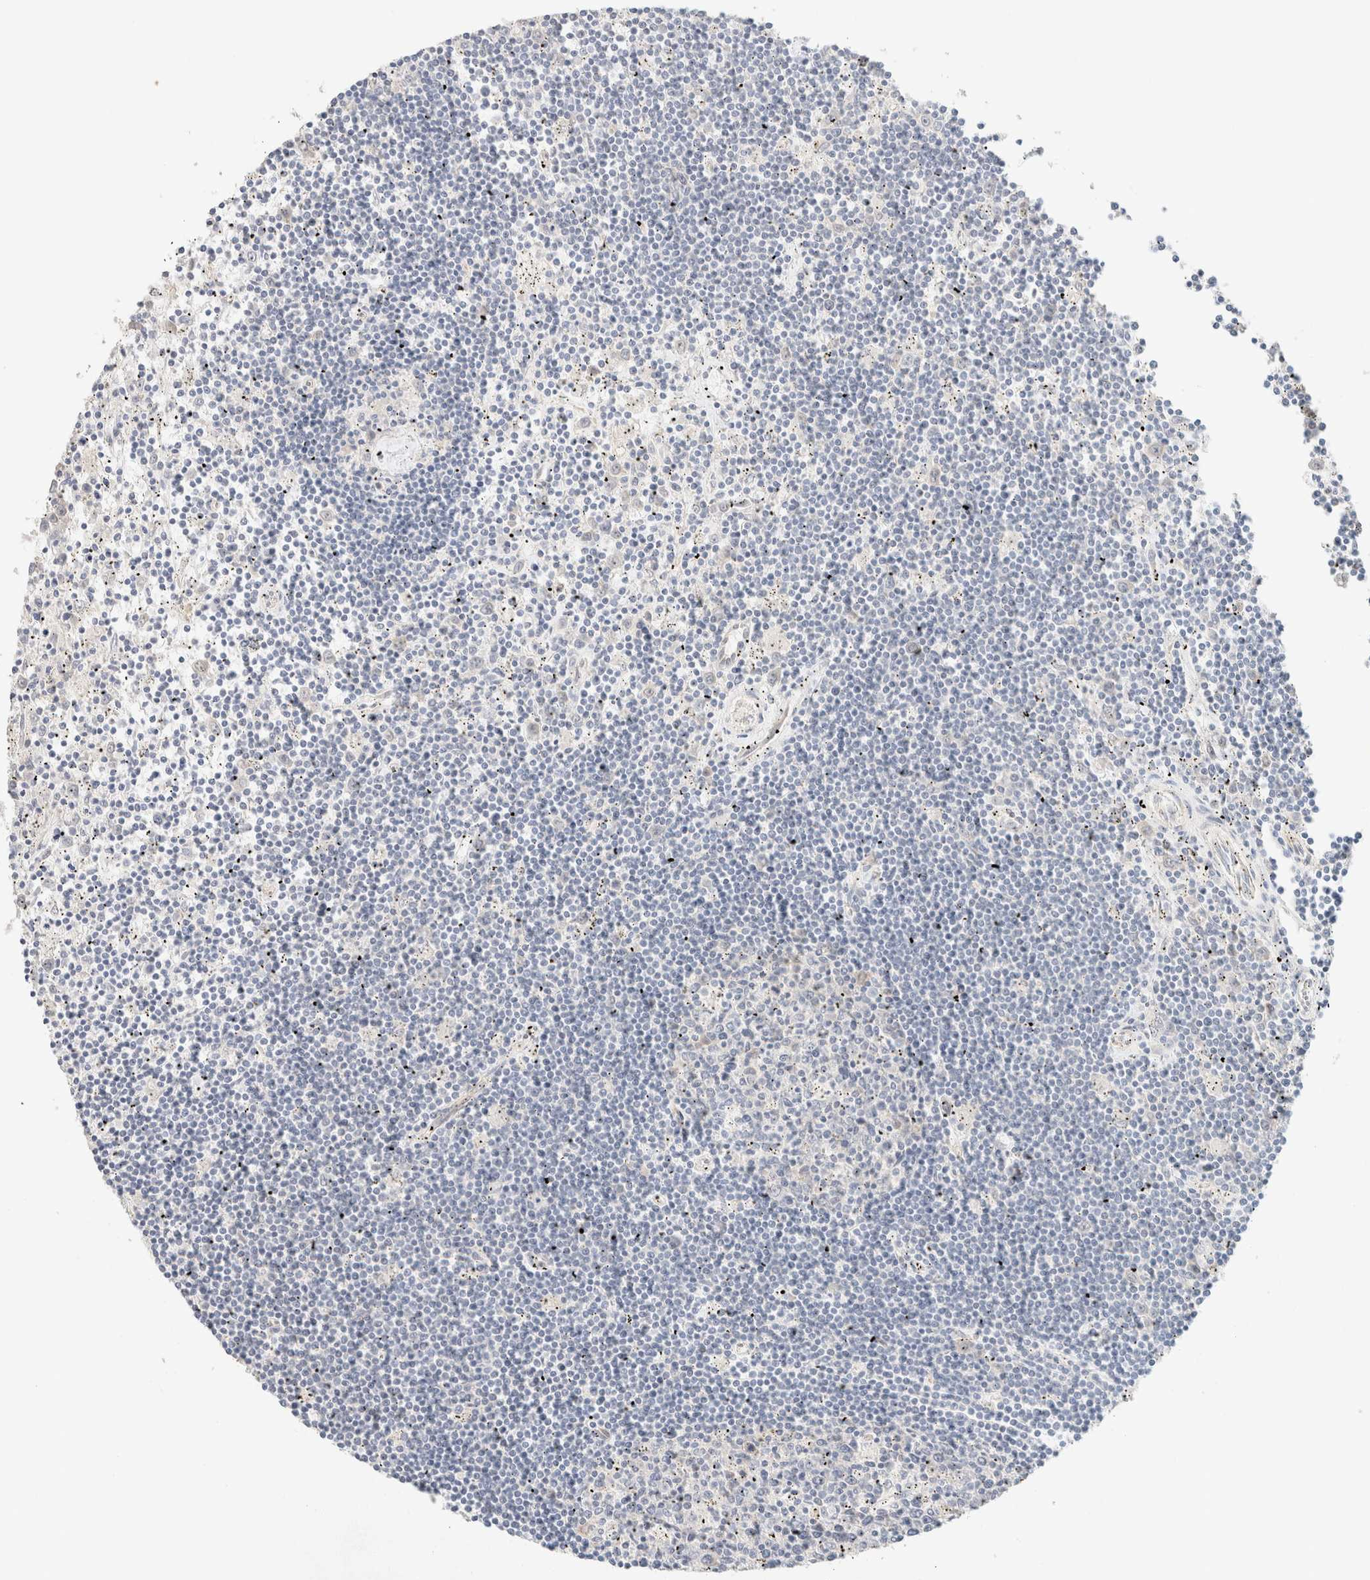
{"staining": {"intensity": "negative", "quantity": "none", "location": "none"}, "tissue": "lymphoma", "cell_type": "Tumor cells", "image_type": "cancer", "snomed": [{"axis": "morphology", "description": "Malignant lymphoma, non-Hodgkin's type, Low grade"}, {"axis": "topography", "description": "Spleen"}], "caption": "Immunohistochemistry micrograph of neoplastic tissue: malignant lymphoma, non-Hodgkin's type (low-grade) stained with DAB (3,3'-diaminobenzidine) demonstrates no significant protein expression in tumor cells.", "gene": "CSNK1E", "patient": {"sex": "male", "age": 76}}